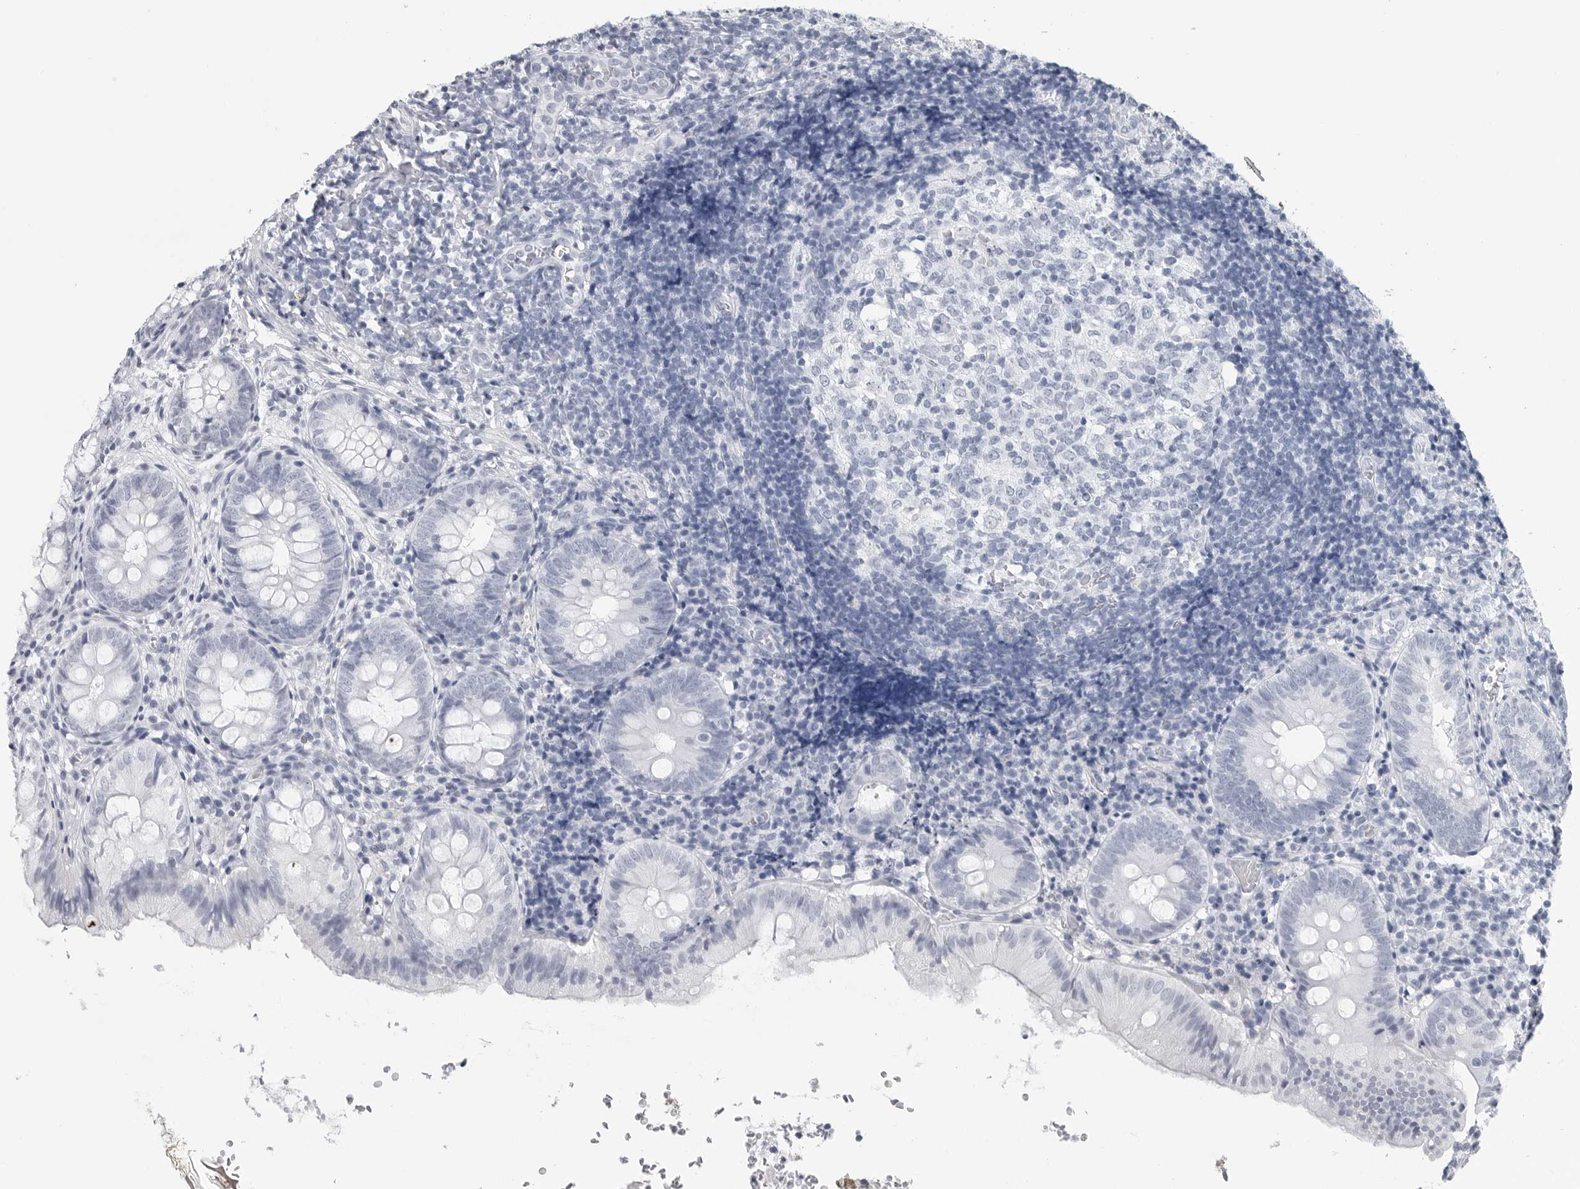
{"staining": {"intensity": "negative", "quantity": "none", "location": "none"}, "tissue": "appendix", "cell_type": "Glandular cells", "image_type": "normal", "snomed": [{"axis": "morphology", "description": "Normal tissue, NOS"}, {"axis": "topography", "description": "Appendix"}], "caption": "Glandular cells show no significant positivity in normal appendix.", "gene": "CSH1", "patient": {"sex": "male", "age": 8}}